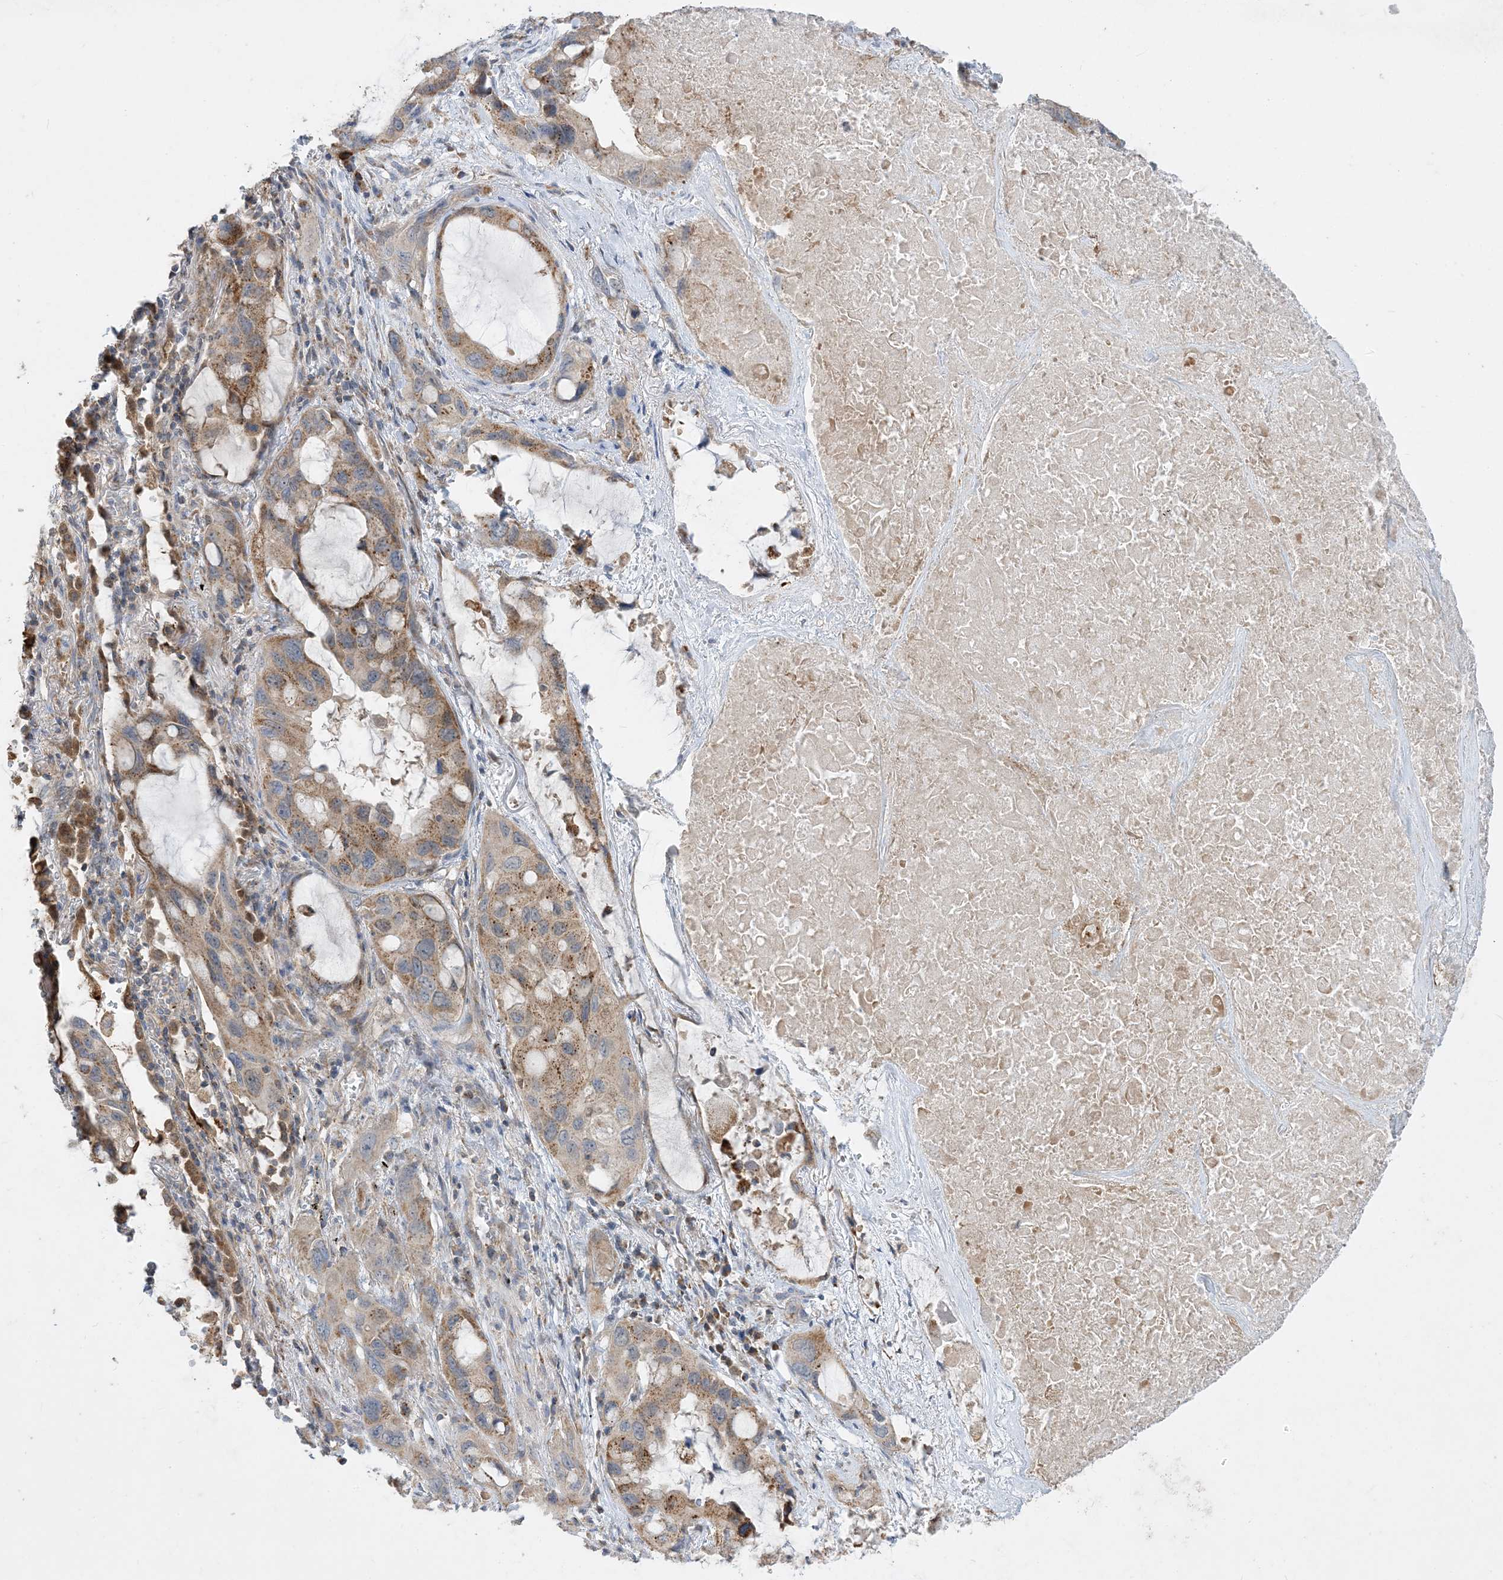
{"staining": {"intensity": "moderate", "quantity": ">75%", "location": "cytoplasmic/membranous"}, "tissue": "lung cancer", "cell_type": "Tumor cells", "image_type": "cancer", "snomed": [{"axis": "morphology", "description": "Squamous cell carcinoma, NOS"}, {"axis": "topography", "description": "Lung"}], "caption": "Tumor cells exhibit medium levels of moderate cytoplasmic/membranous staining in approximately >75% of cells in human lung cancer.", "gene": "ECHDC1", "patient": {"sex": "female", "age": 73}}